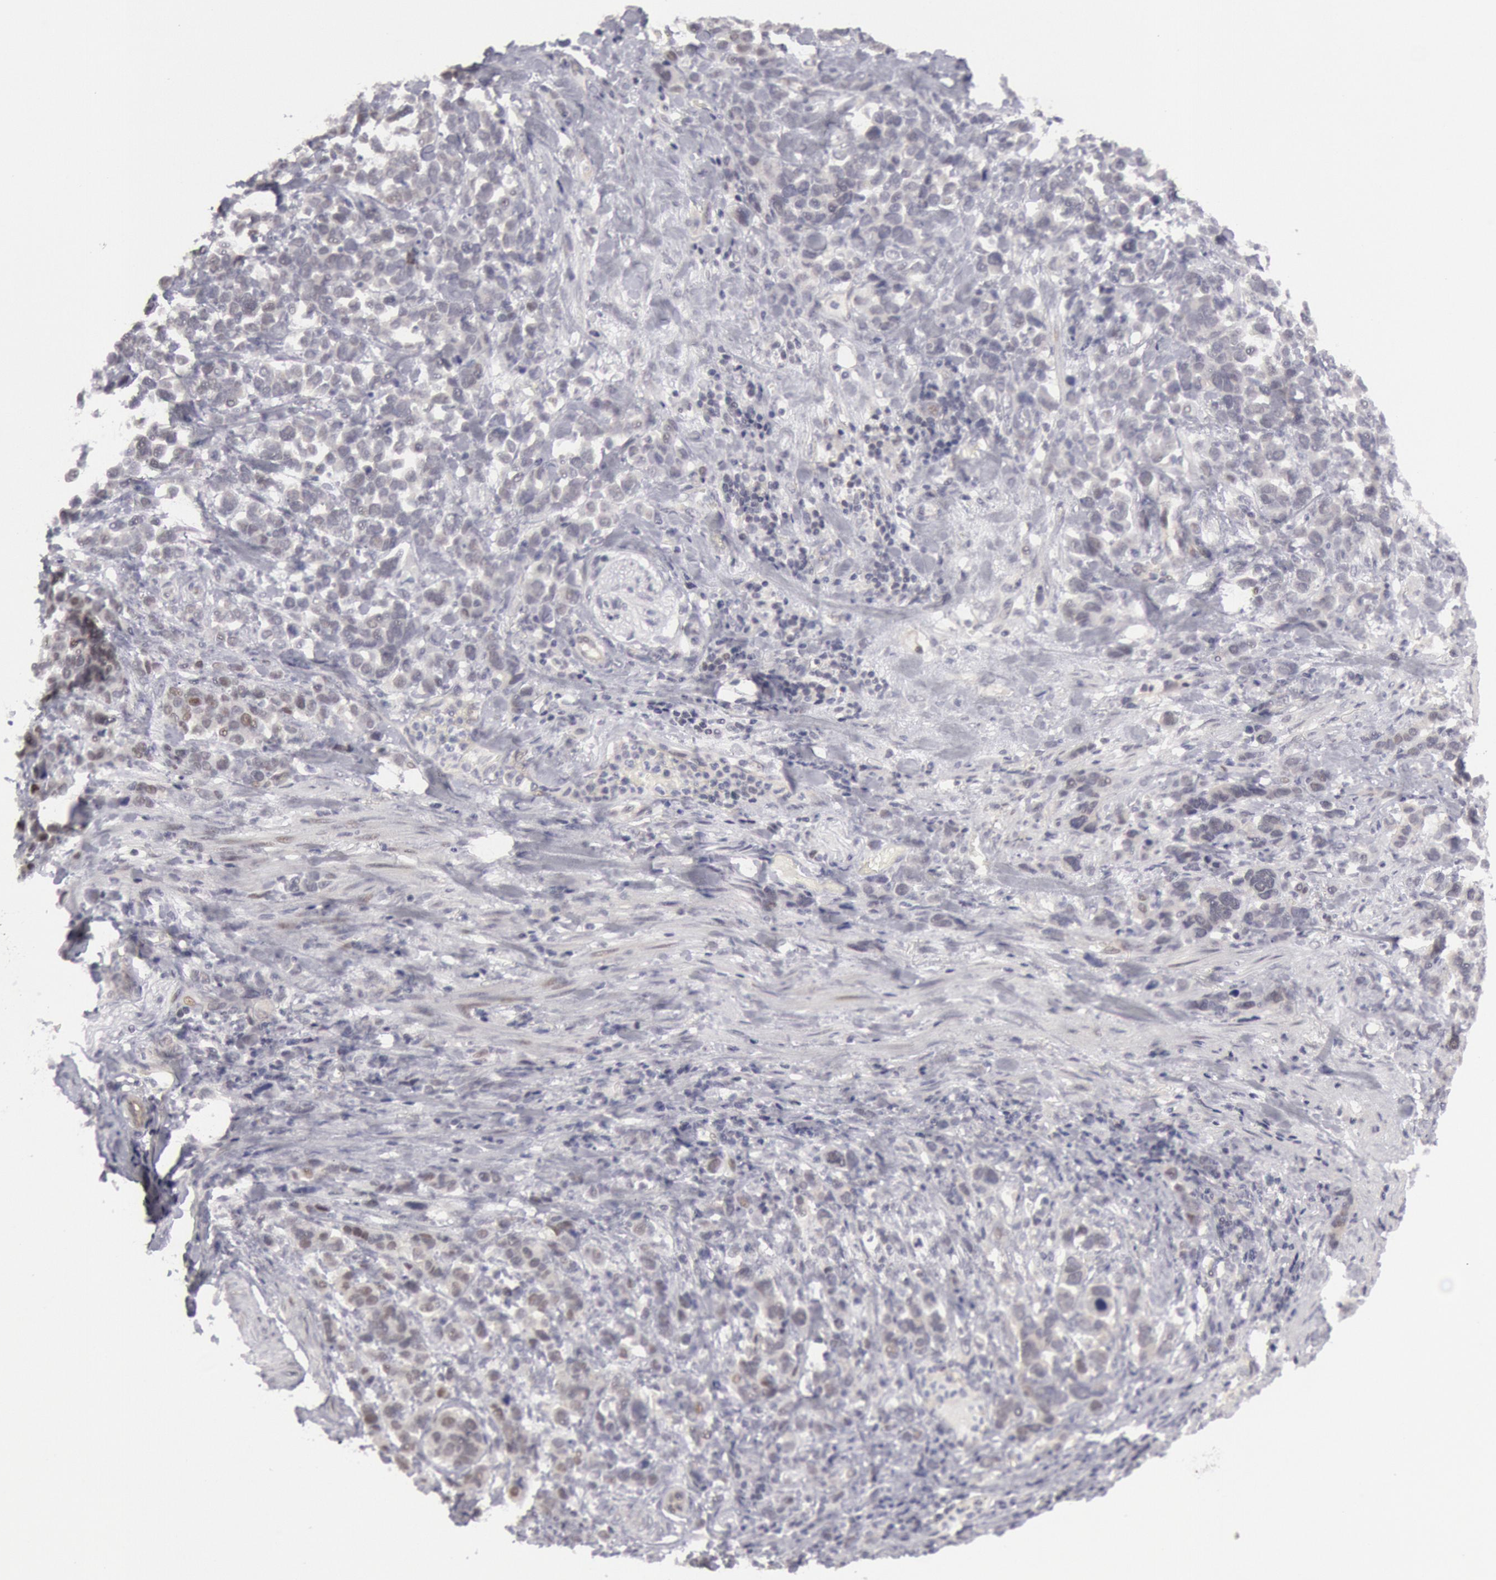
{"staining": {"intensity": "negative", "quantity": "none", "location": "none"}, "tissue": "stomach cancer", "cell_type": "Tumor cells", "image_type": "cancer", "snomed": [{"axis": "morphology", "description": "Adenocarcinoma, NOS"}, {"axis": "topography", "description": "Stomach, upper"}], "caption": "Immunohistochemistry (IHC) micrograph of neoplastic tissue: stomach adenocarcinoma stained with DAB reveals no significant protein expression in tumor cells.", "gene": "JOSD1", "patient": {"sex": "male", "age": 71}}